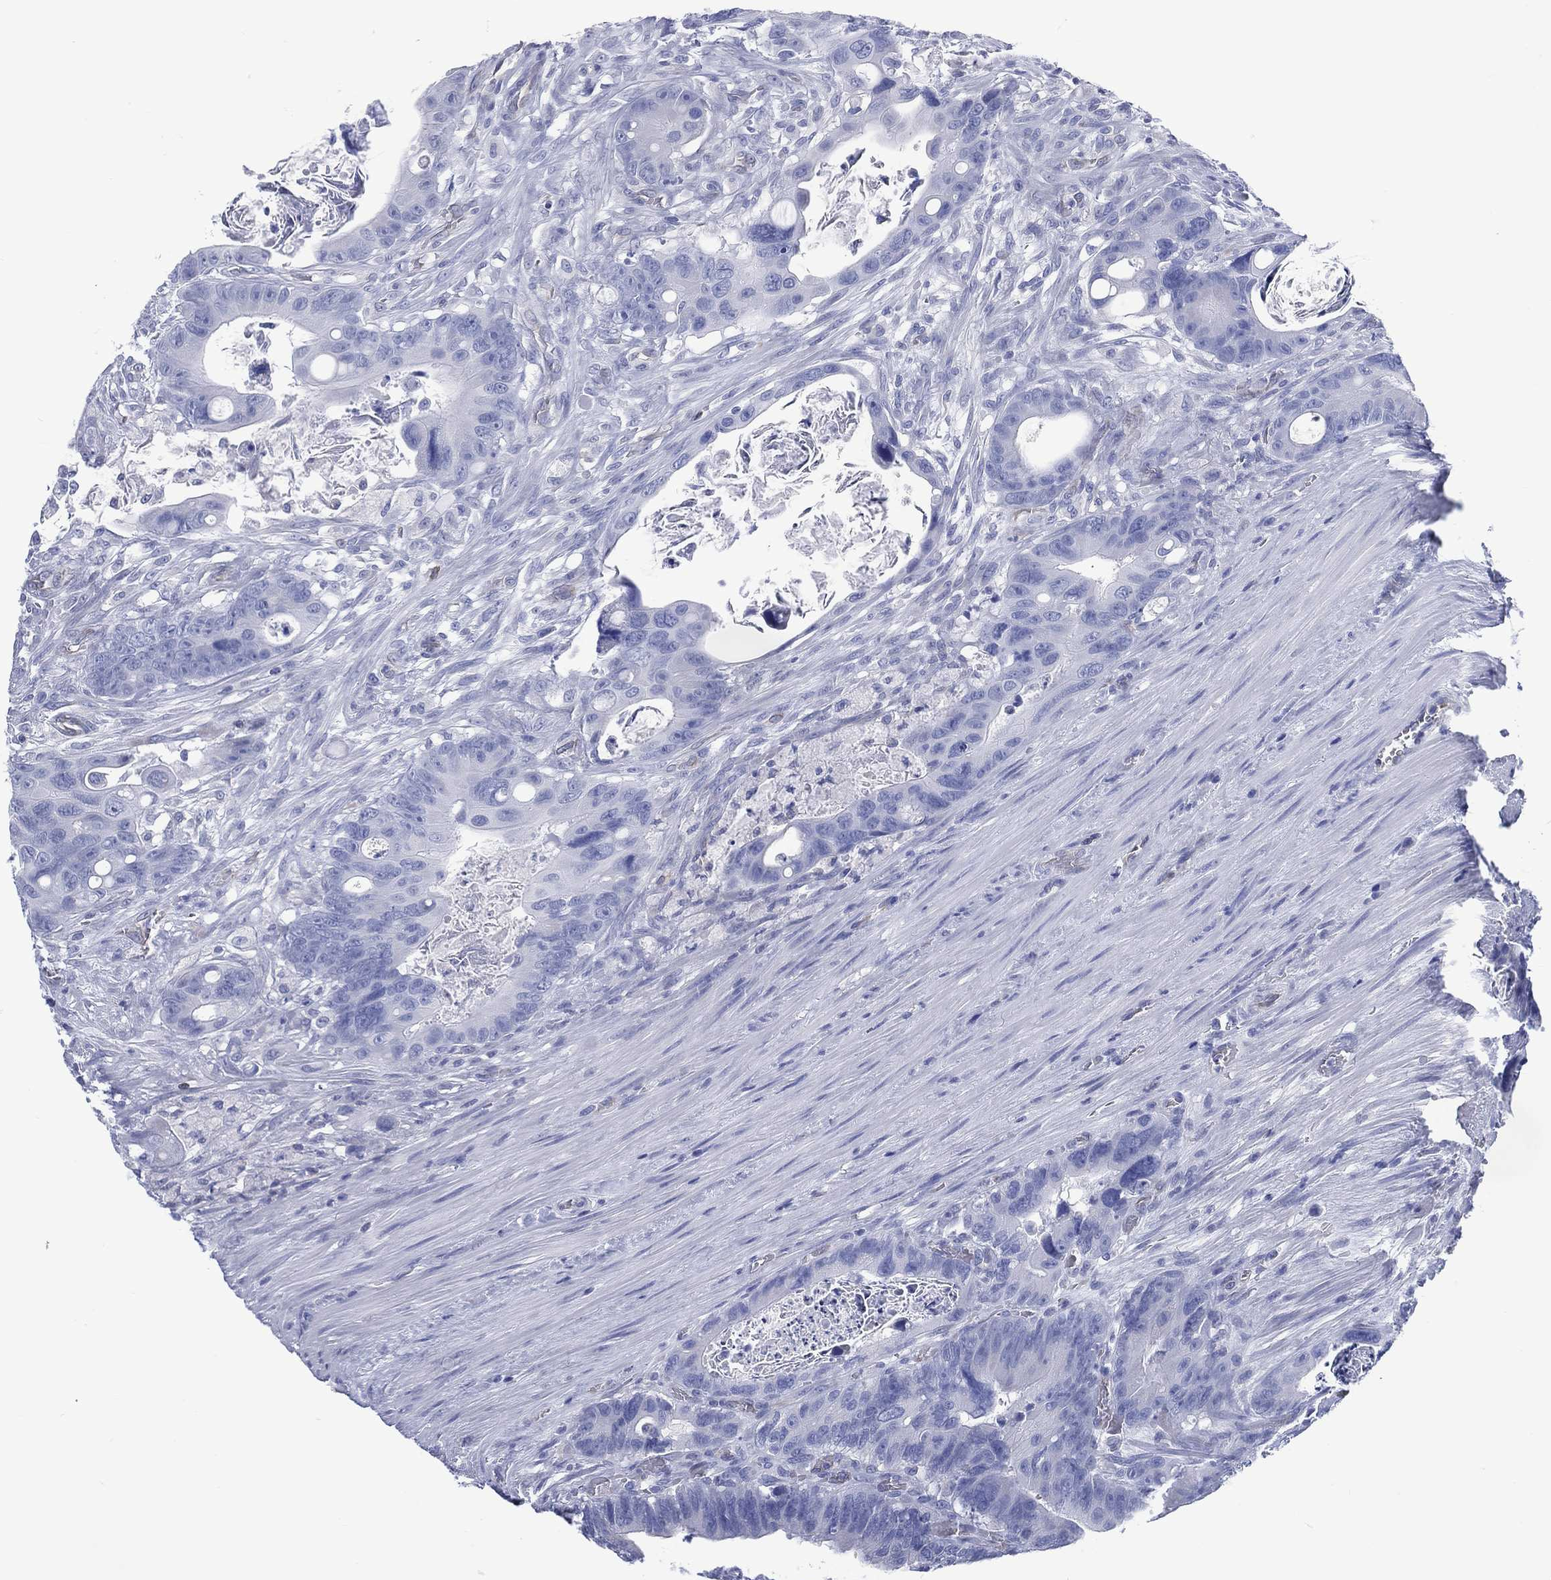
{"staining": {"intensity": "negative", "quantity": "none", "location": "none"}, "tissue": "colorectal cancer", "cell_type": "Tumor cells", "image_type": "cancer", "snomed": [{"axis": "morphology", "description": "Adenocarcinoma, NOS"}, {"axis": "topography", "description": "Rectum"}], "caption": "Tumor cells show no significant protein positivity in colorectal cancer (adenocarcinoma).", "gene": "DDI1", "patient": {"sex": "male", "age": 64}}